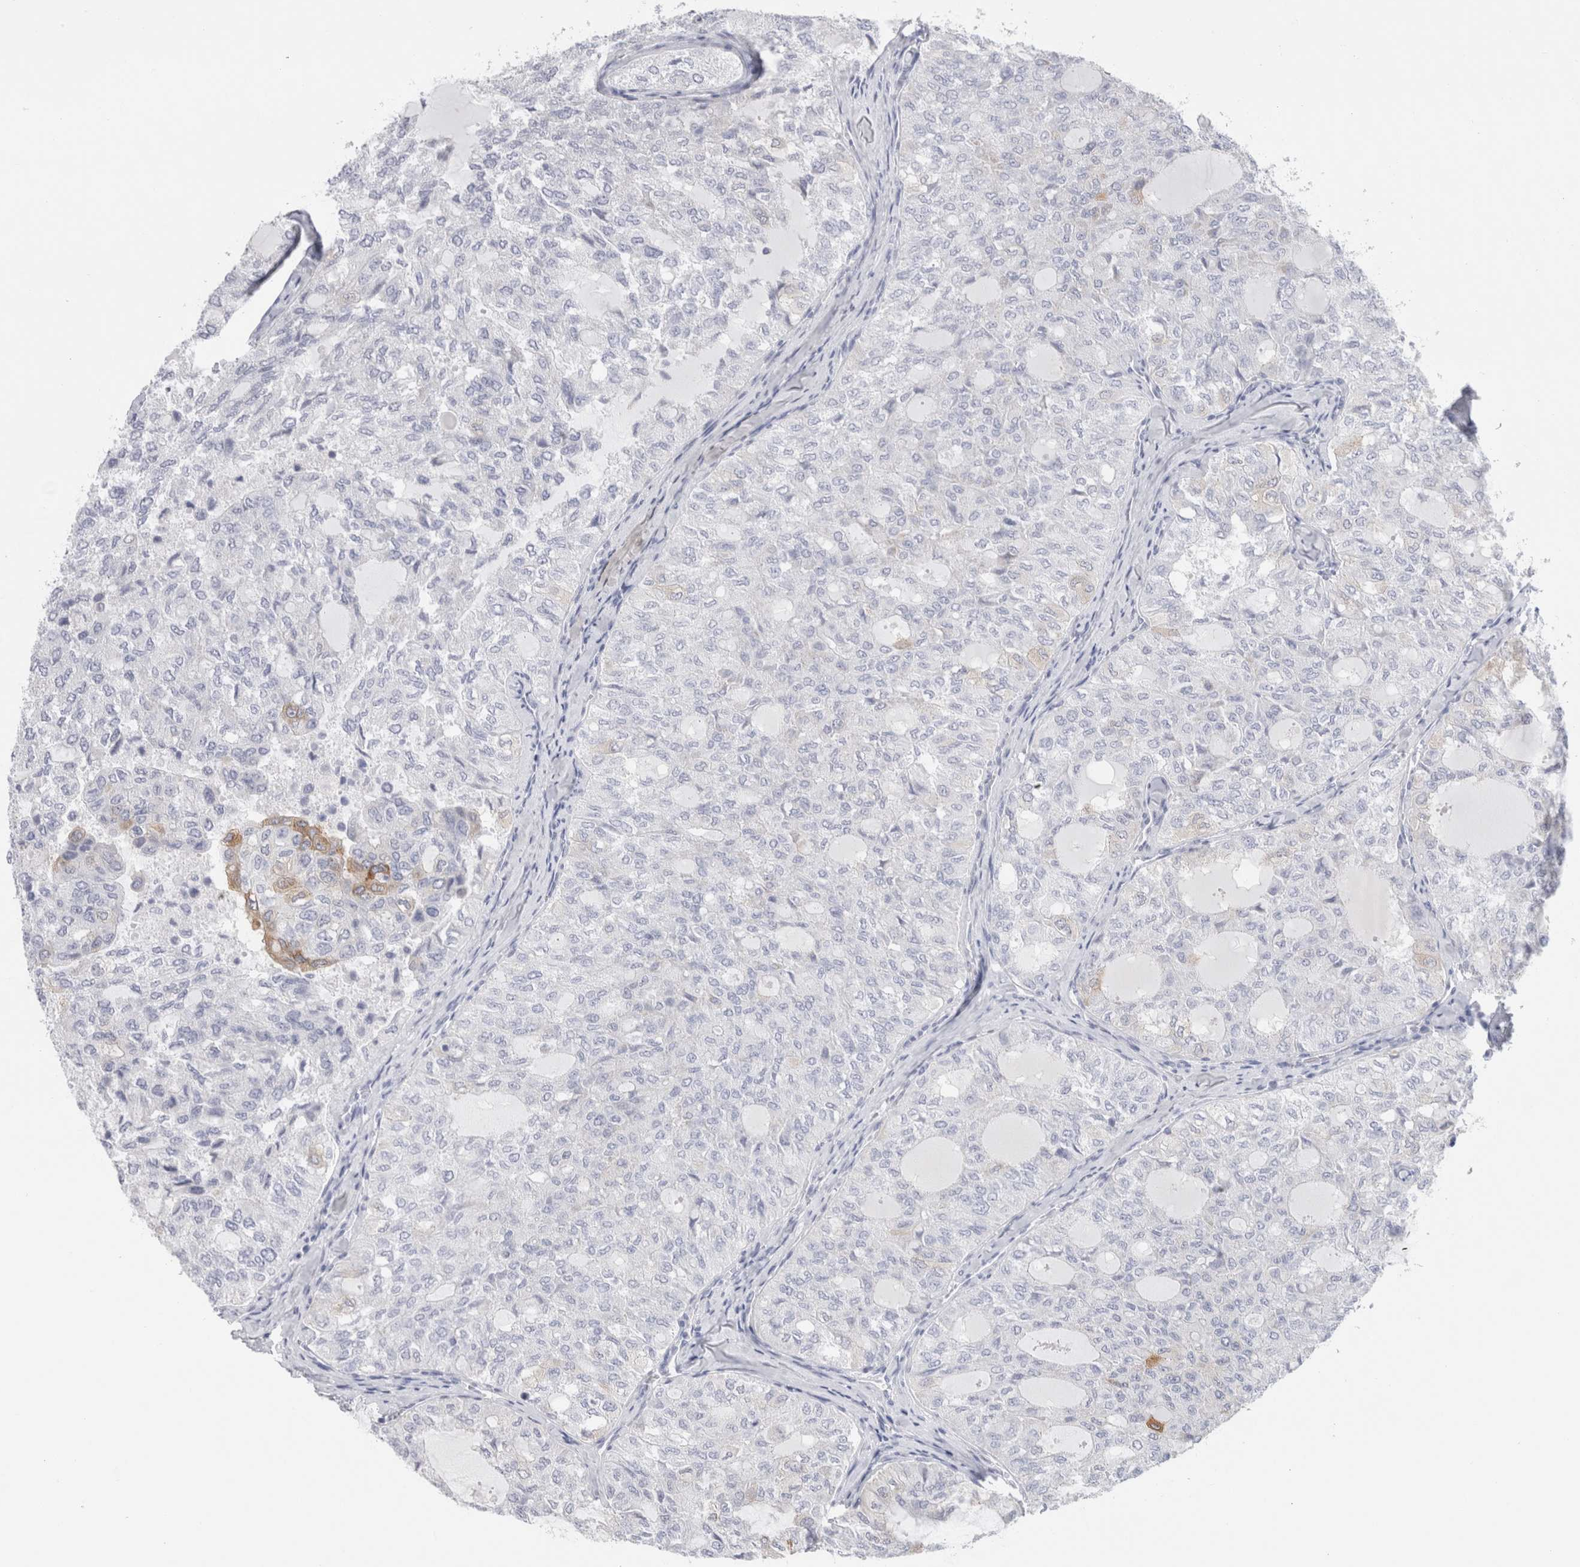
{"staining": {"intensity": "negative", "quantity": "none", "location": "none"}, "tissue": "thyroid cancer", "cell_type": "Tumor cells", "image_type": "cancer", "snomed": [{"axis": "morphology", "description": "Follicular adenoma carcinoma, NOS"}, {"axis": "topography", "description": "Thyroid gland"}], "caption": "Tumor cells are negative for brown protein staining in thyroid cancer (follicular adenoma carcinoma).", "gene": "C9orf50", "patient": {"sex": "male", "age": 75}}